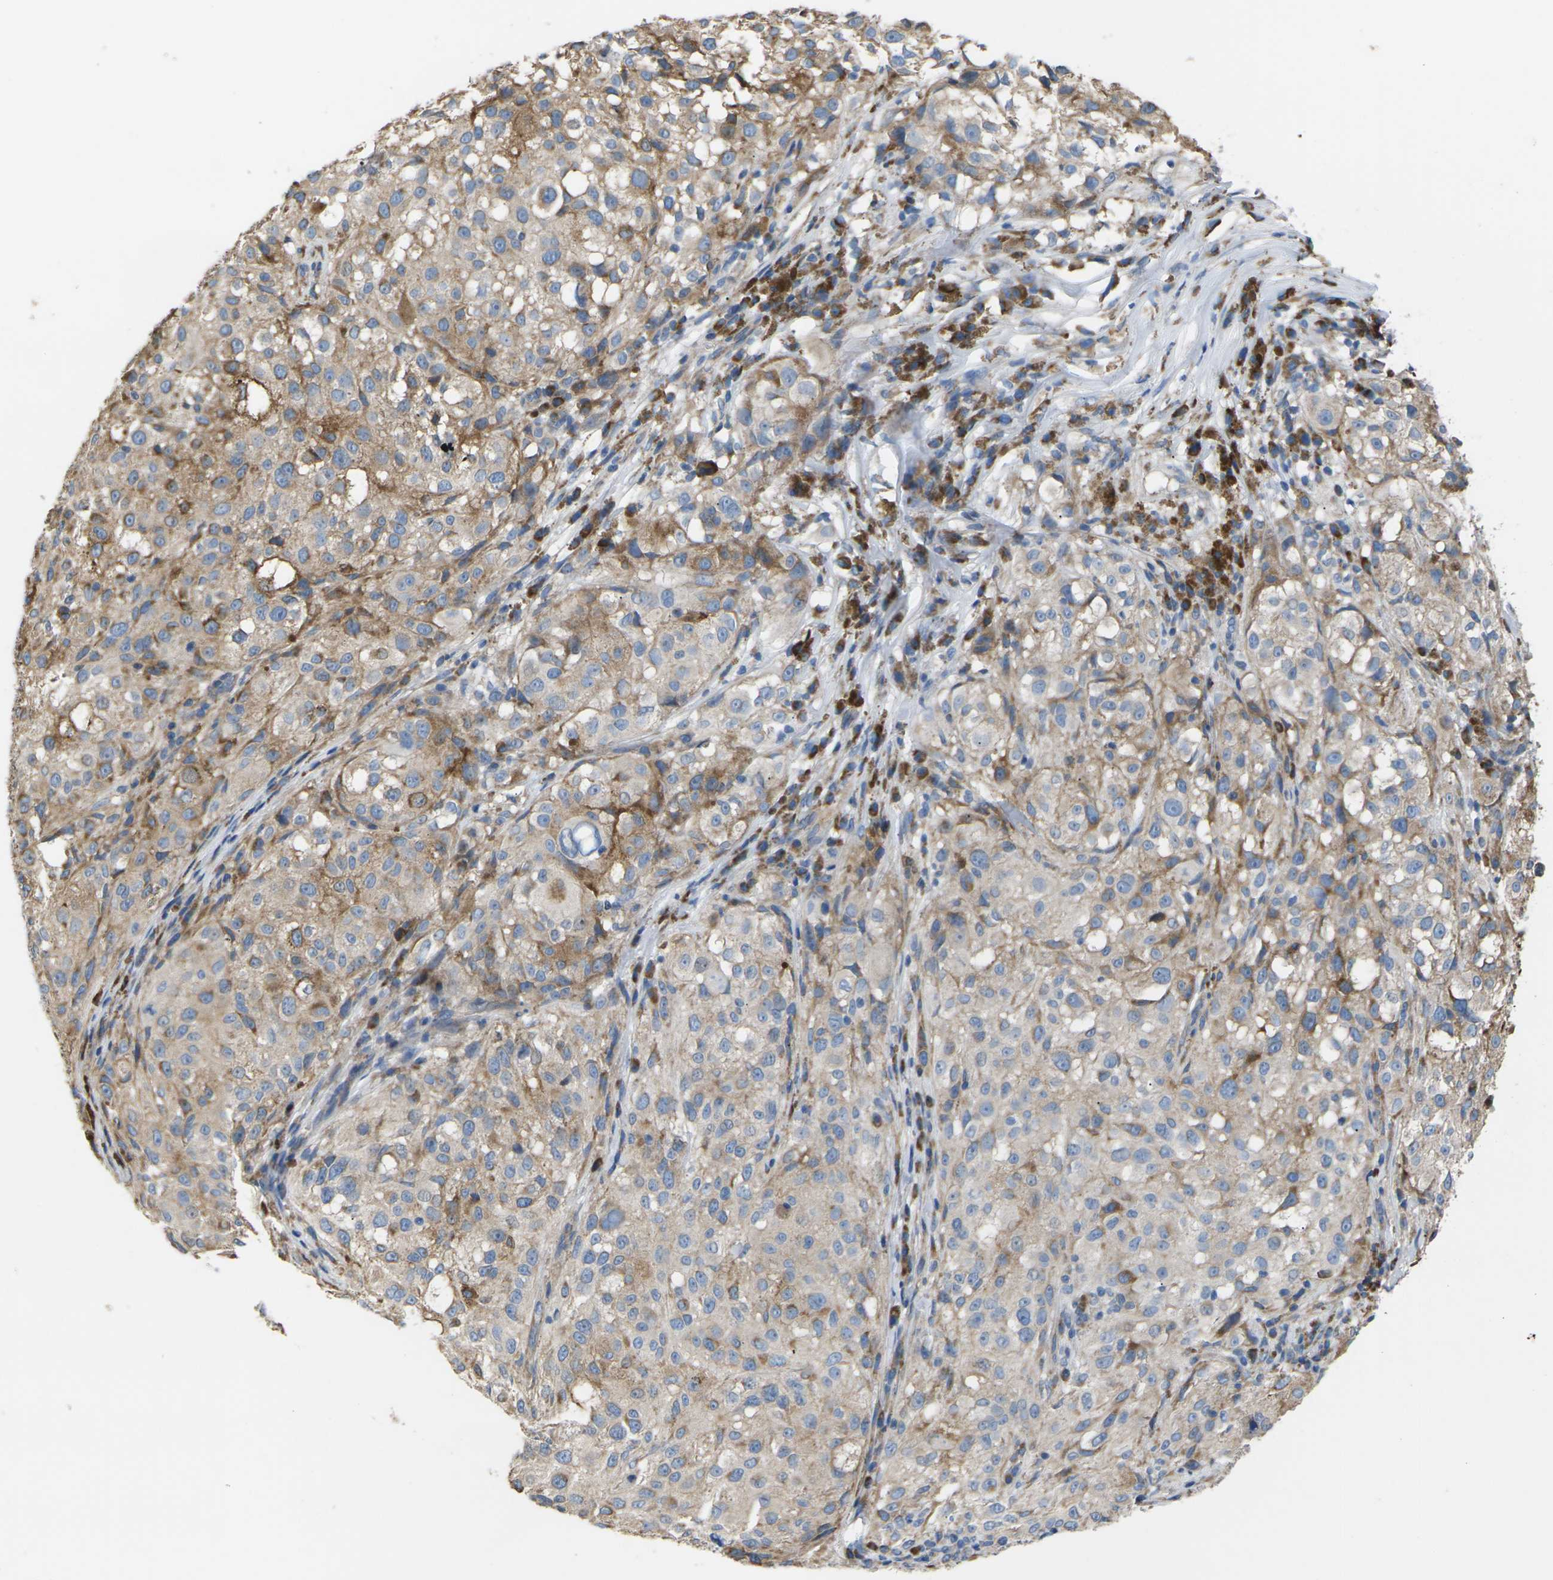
{"staining": {"intensity": "moderate", "quantity": "25%-75%", "location": "cytoplasmic/membranous"}, "tissue": "melanoma", "cell_type": "Tumor cells", "image_type": "cancer", "snomed": [{"axis": "morphology", "description": "Necrosis, NOS"}, {"axis": "morphology", "description": "Malignant melanoma, NOS"}, {"axis": "topography", "description": "Skin"}], "caption": "DAB (3,3'-diaminobenzidine) immunohistochemical staining of malignant melanoma demonstrates moderate cytoplasmic/membranous protein positivity in about 25%-75% of tumor cells.", "gene": "KLHDC8B", "patient": {"sex": "female", "age": 87}}